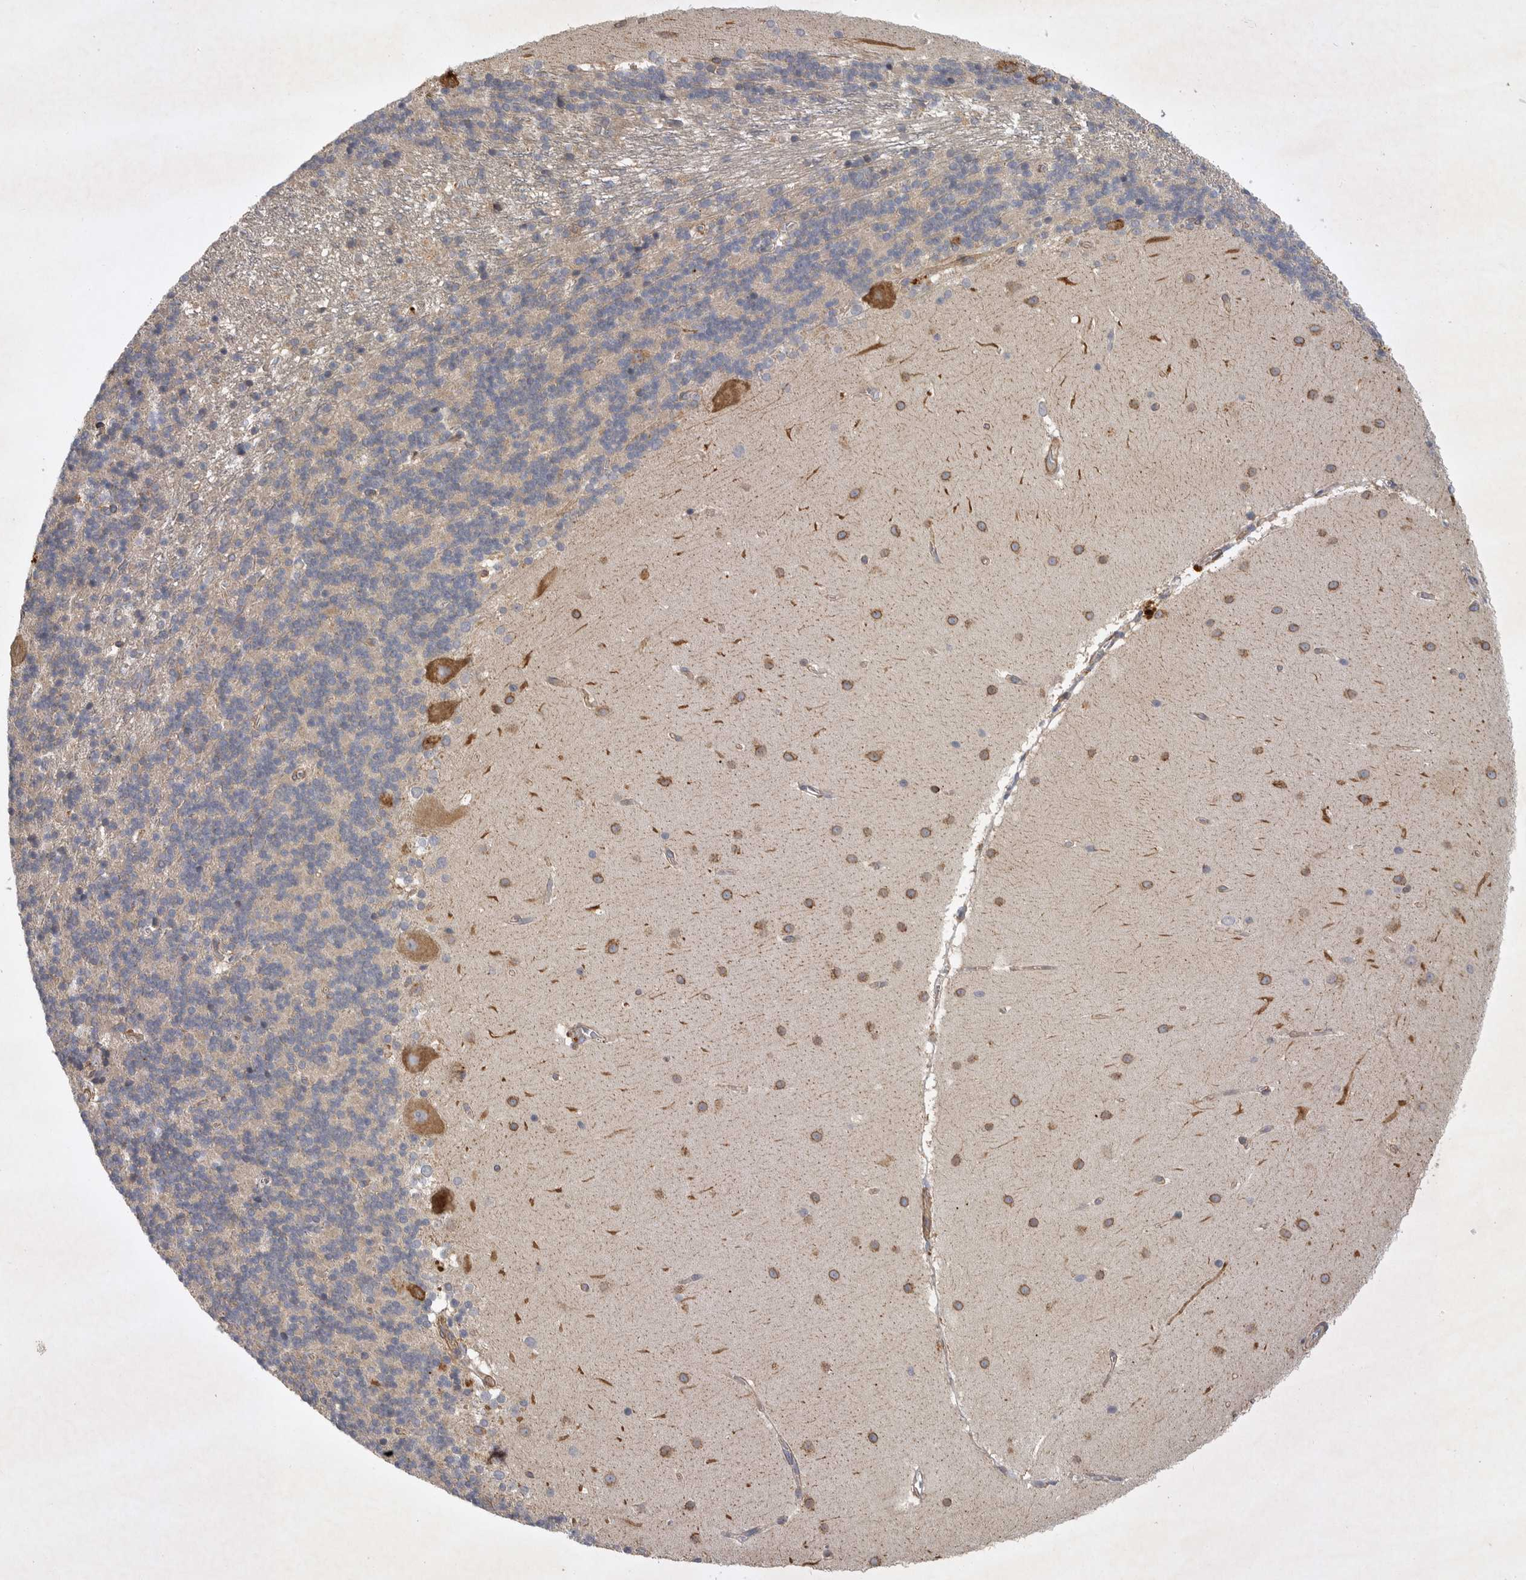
{"staining": {"intensity": "negative", "quantity": "none", "location": "none"}, "tissue": "cerebellum", "cell_type": "Cells in granular layer", "image_type": "normal", "snomed": [{"axis": "morphology", "description": "Normal tissue, NOS"}, {"axis": "topography", "description": "Cerebellum"}], "caption": "Cells in granular layer show no significant protein positivity in benign cerebellum.", "gene": "ANKFY1", "patient": {"sex": "female", "age": 19}}